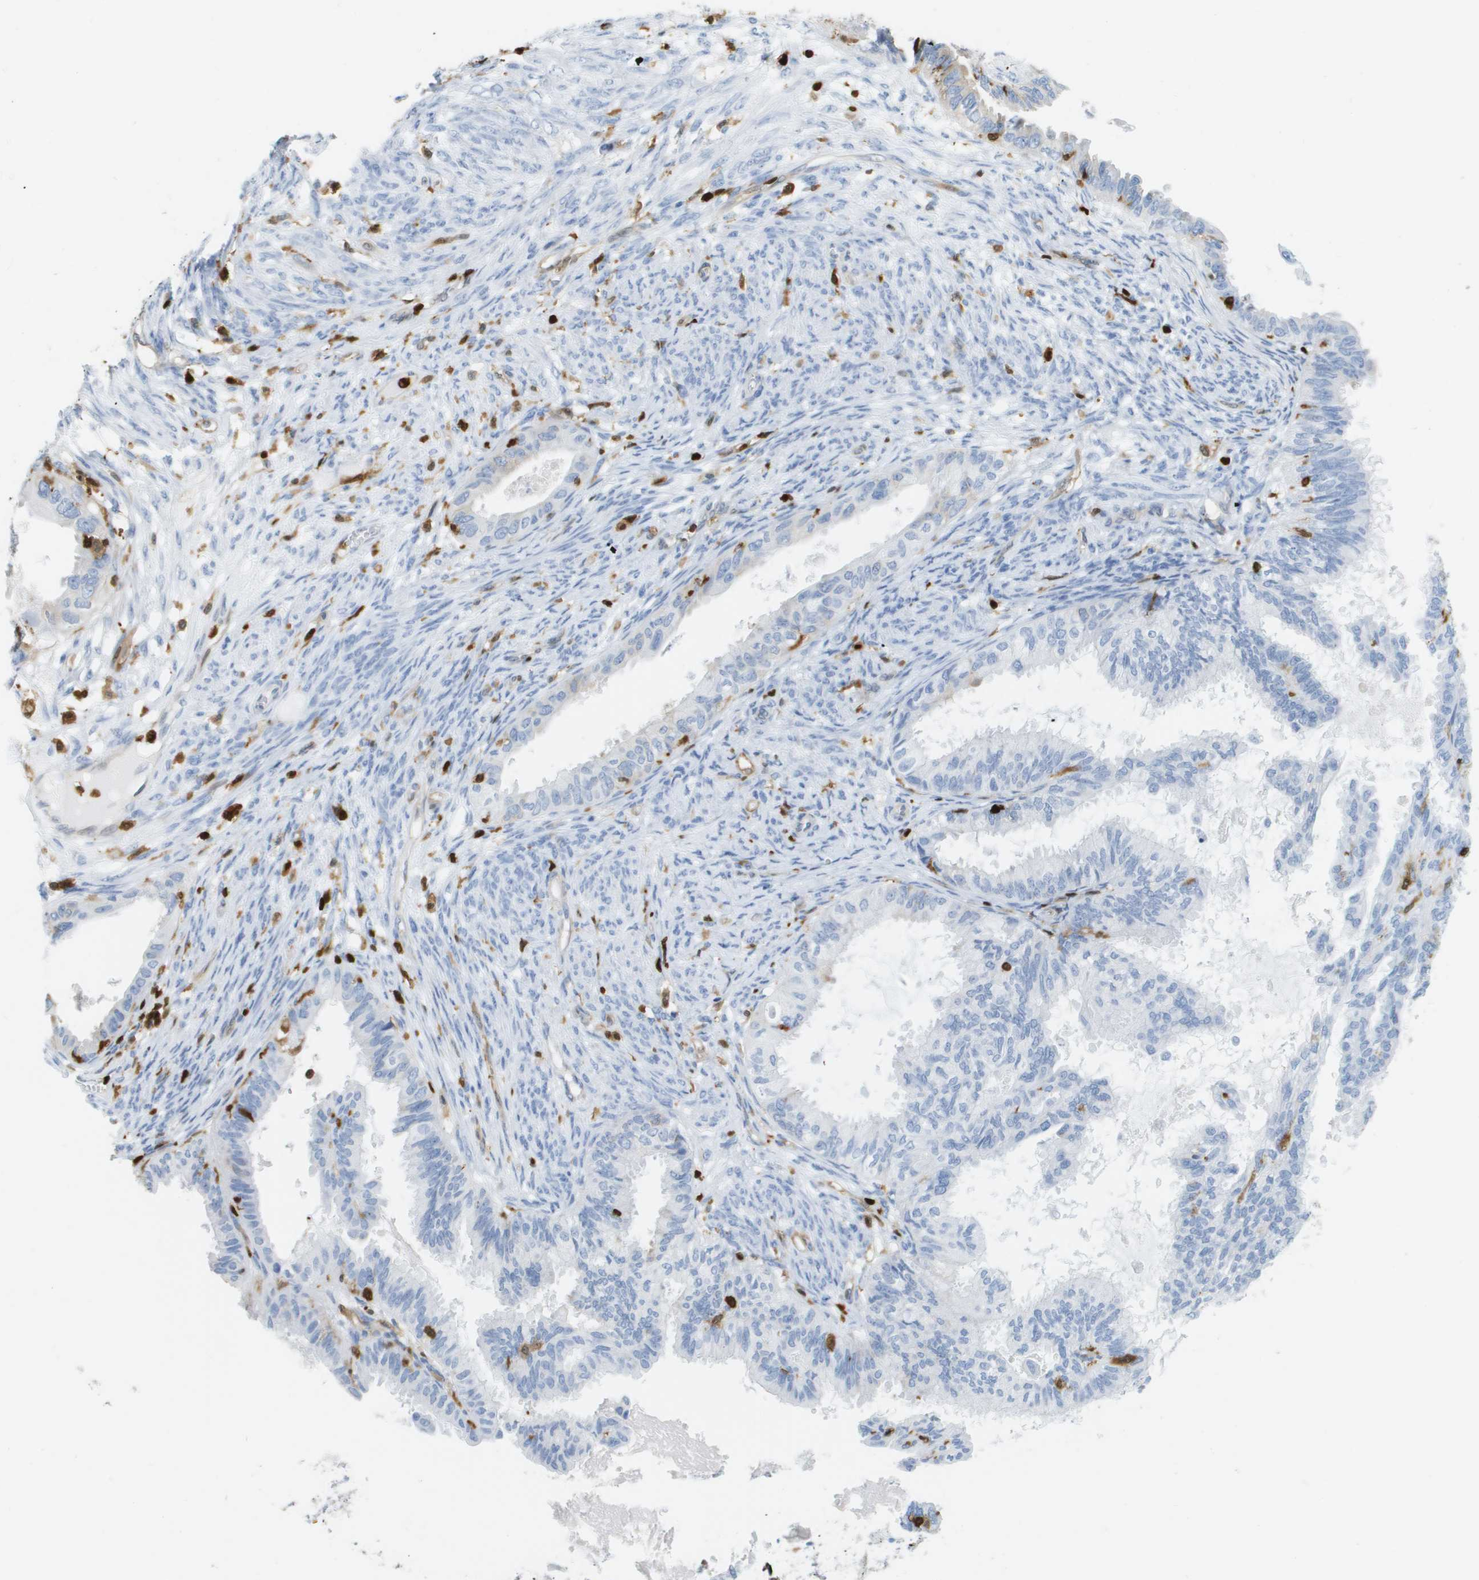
{"staining": {"intensity": "negative", "quantity": "none", "location": "none"}, "tissue": "cervical cancer", "cell_type": "Tumor cells", "image_type": "cancer", "snomed": [{"axis": "morphology", "description": "Normal tissue, NOS"}, {"axis": "morphology", "description": "Adenocarcinoma, NOS"}, {"axis": "topography", "description": "Cervix"}, {"axis": "topography", "description": "Endometrium"}], "caption": "Immunohistochemical staining of human cervical cancer (adenocarcinoma) demonstrates no significant expression in tumor cells.", "gene": "DOCK5", "patient": {"sex": "female", "age": 86}}